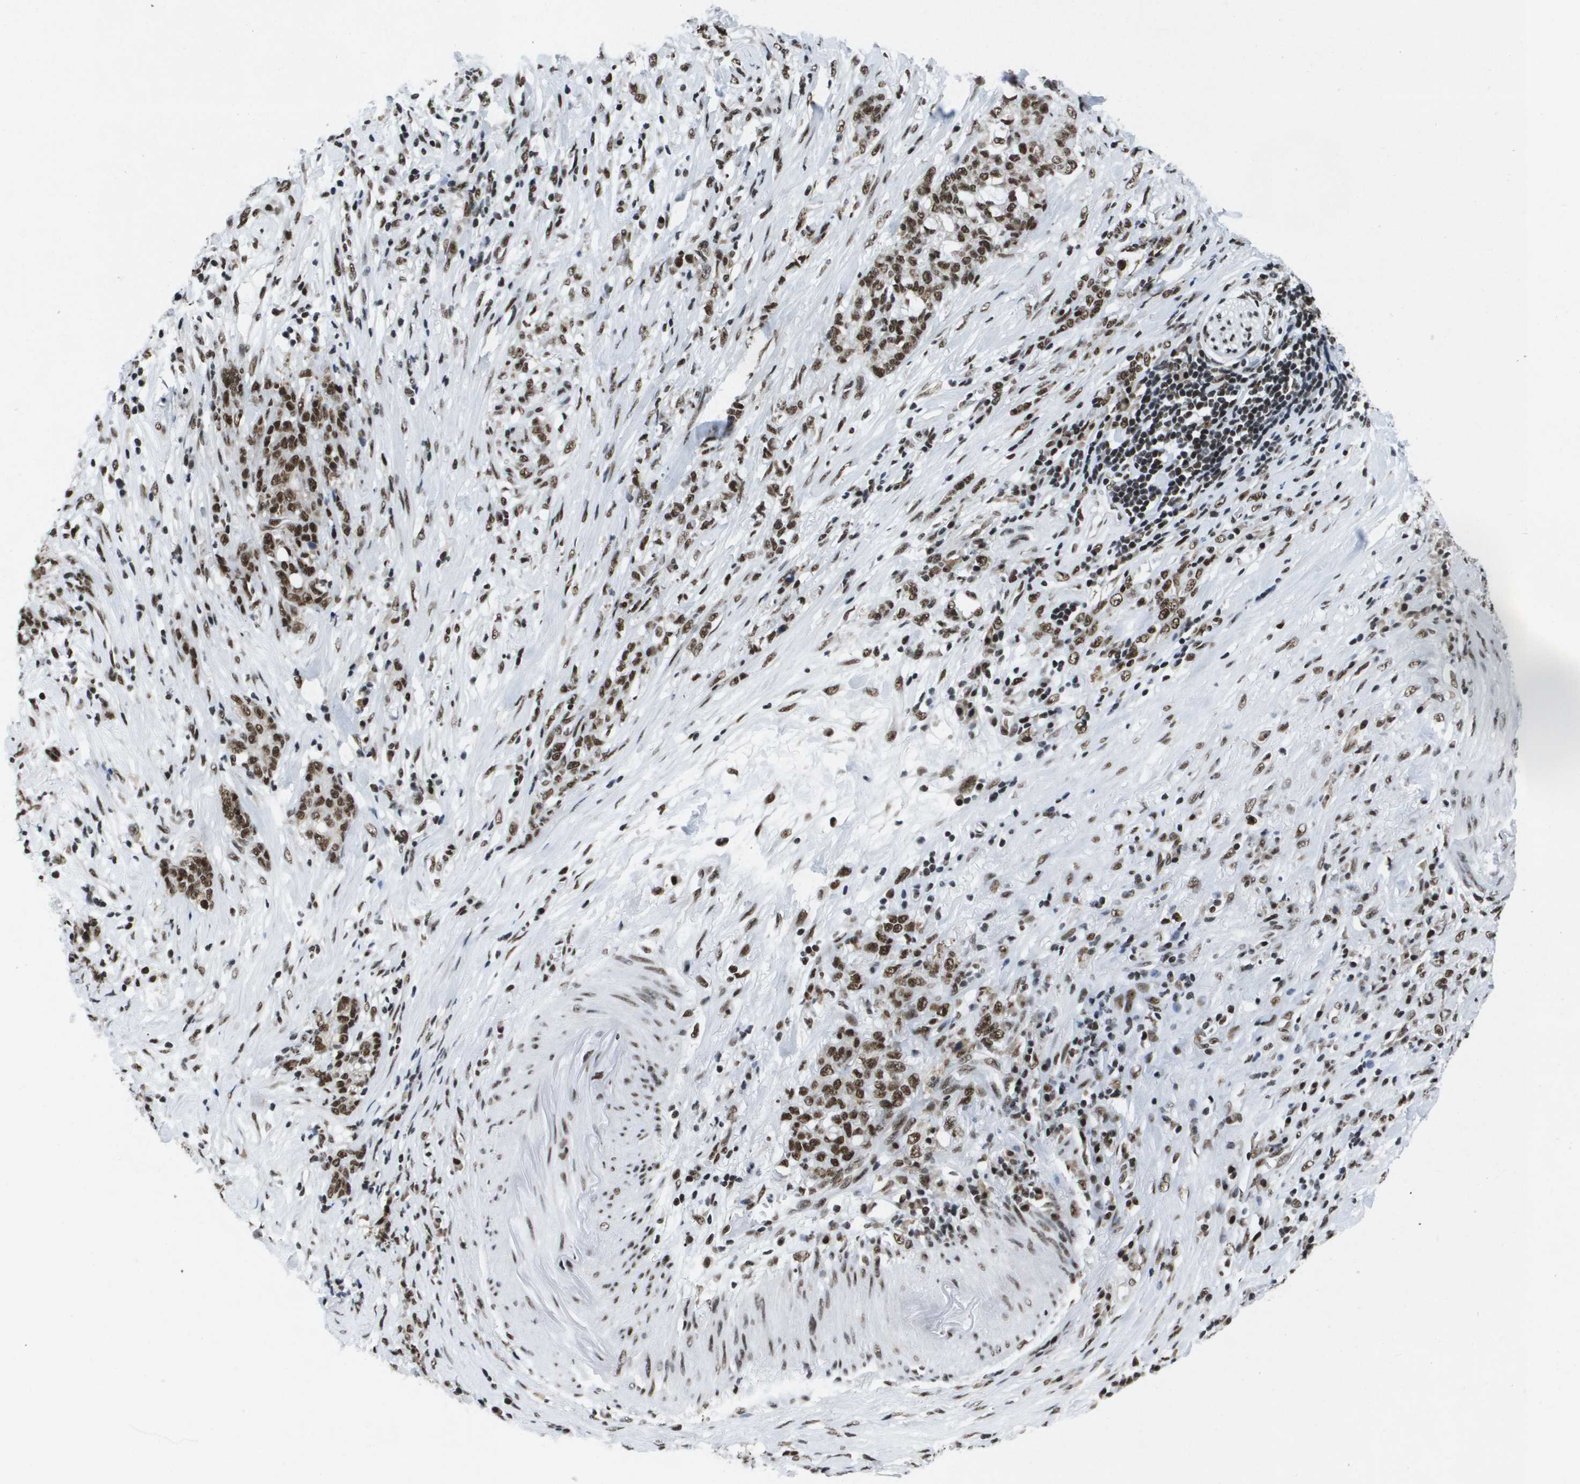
{"staining": {"intensity": "strong", "quantity": ">75%", "location": "nuclear"}, "tissue": "stomach cancer", "cell_type": "Tumor cells", "image_type": "cancer", "snomed": [{"axis": "morphology", "description": "Adenocarcinoma, NOS"}, {"axis": "topography", "description": "Stomach, lower"}], "caption": "The histopathology image displays a brown stain indicating the presence of a protein in the nuclear of tumor cells in stomach cancer (adenocarcinoma). (DAB (3,3'-diaminobenzidine) IHC with brightfield microscopy, high magnification).", "gene": "NSRP1", "patient": {"sex": "male", "age": 88}}